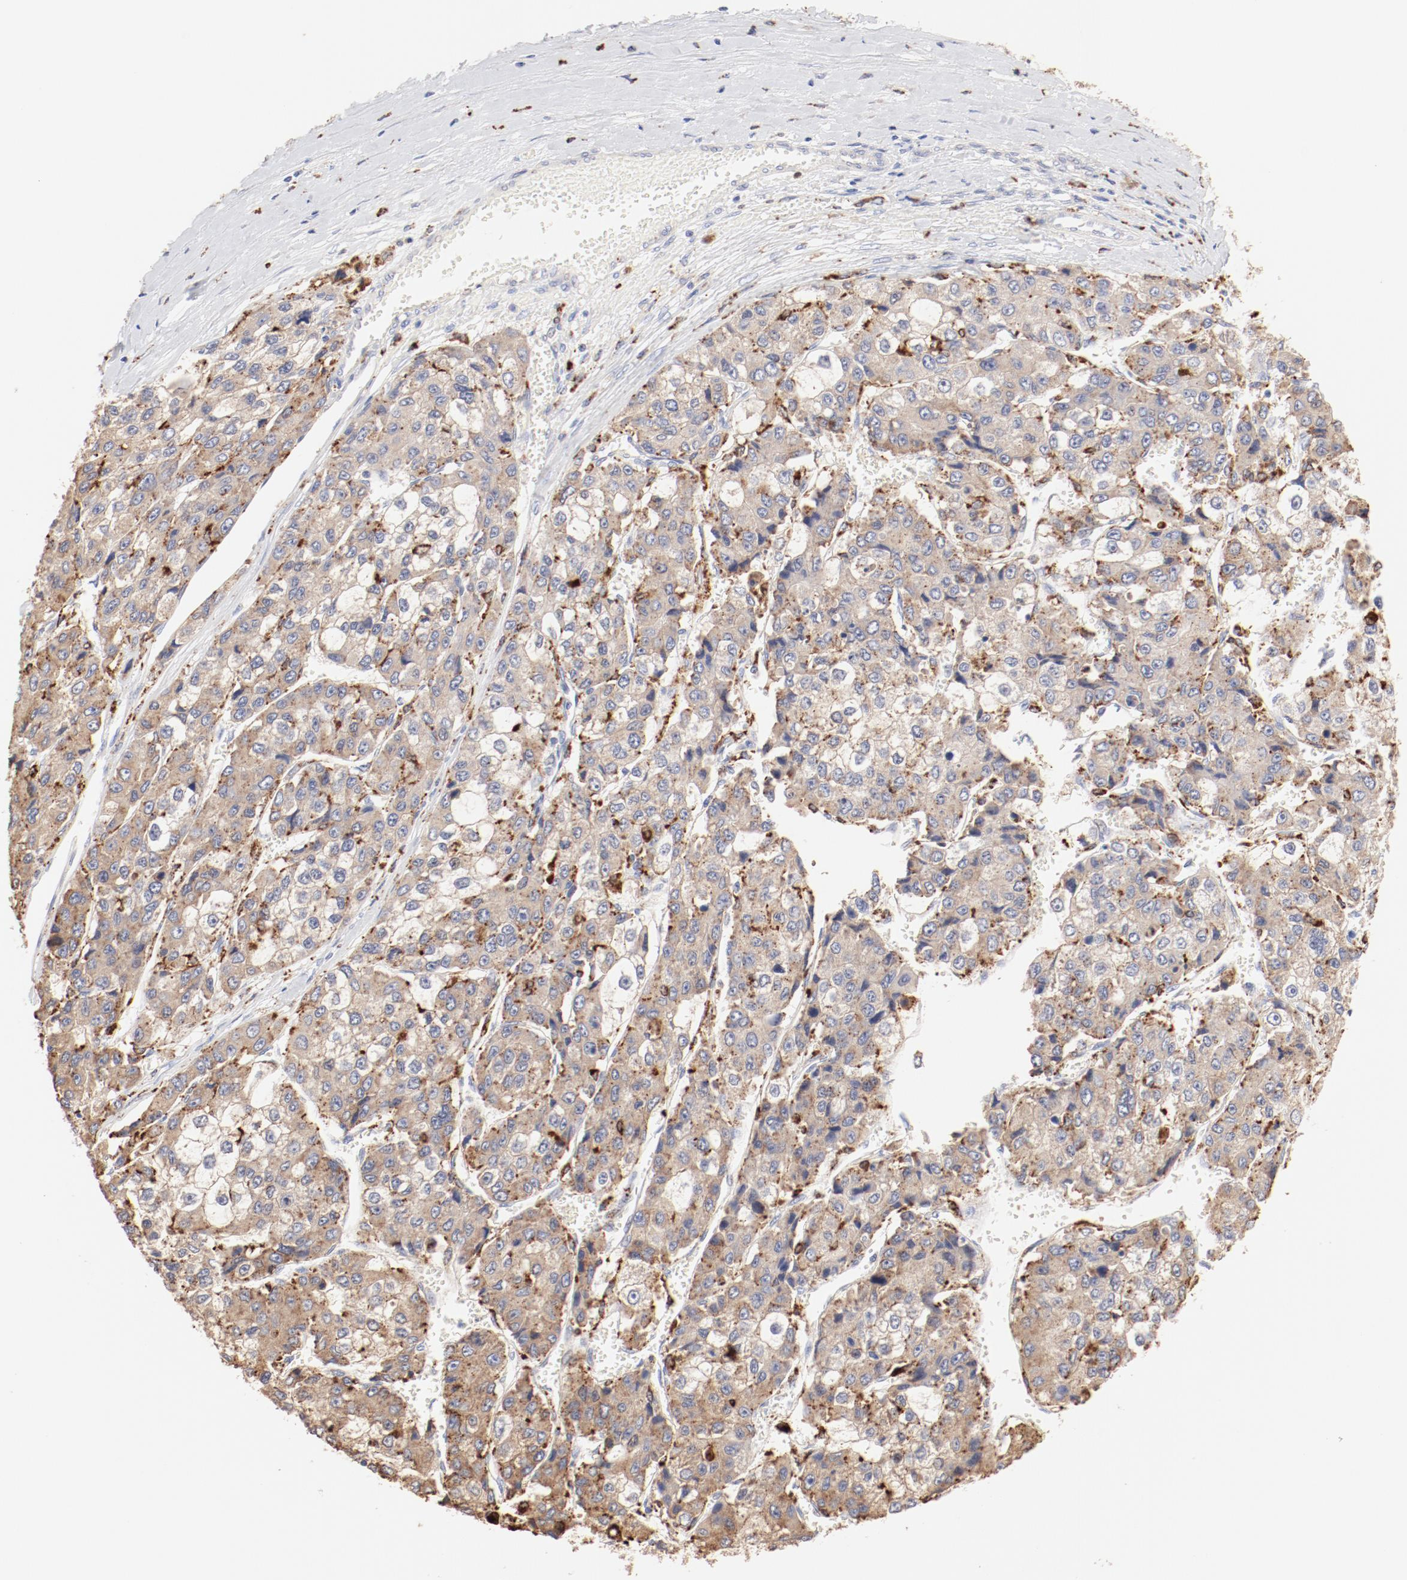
{"staining": {"intensity": "weak", "quantity": ">75%", "location": "cytoplasmic/membranous"}, "tissue": "liver cancer", "cell_type": "Tumor cells", "image_type": "cancer", "snomed": [{"axis": "morphology", "description": "Carcinoma, Hepatocellular, NOS"}, {"axis": "topography", "description": "Liver"}], "caption": "Liver hepatocellular carcinoma stained with a protein marker displays weak staining in tumor cells.", "gene": "CTSH", "patient": {"sex": "female", "age": 66}}